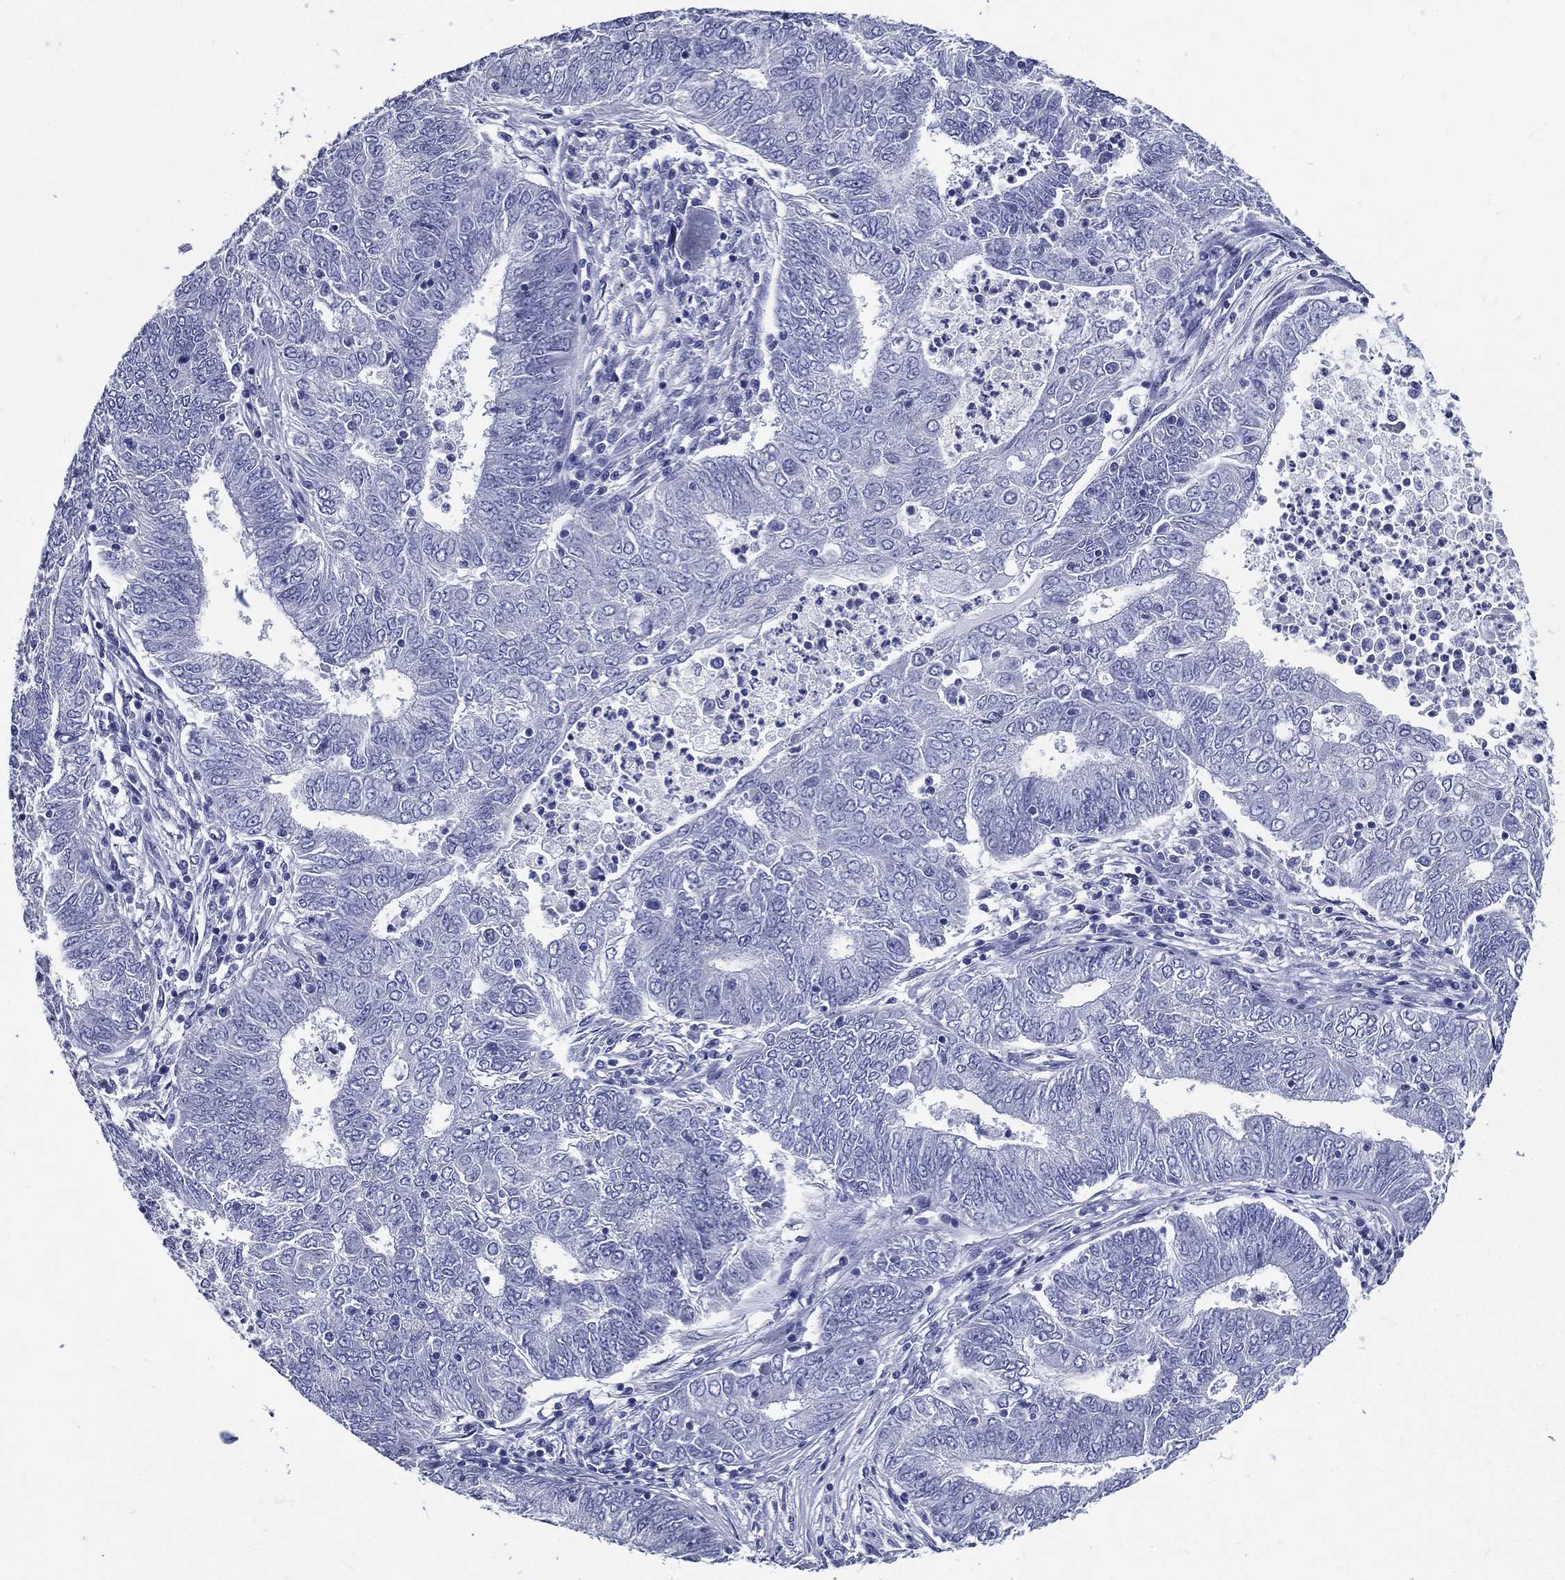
{"staining": {"intensity": "negative", "quantity": "none", "location": "none"}, "tissue": "endometrial cancer", "cell_type": "Tumor cells", "image_type": "cancer", "snomed": [{"axis": "morphology", "description": "Adenocarcinoma, NOS"}, {"axis": "topography", "description": "Endometrium"}], "caption": "Tumor cells show no significant expression in adenocarcinoma (endometrial).", "gene": "DPYS", "patient": {"sex": "female", "age": 62}}